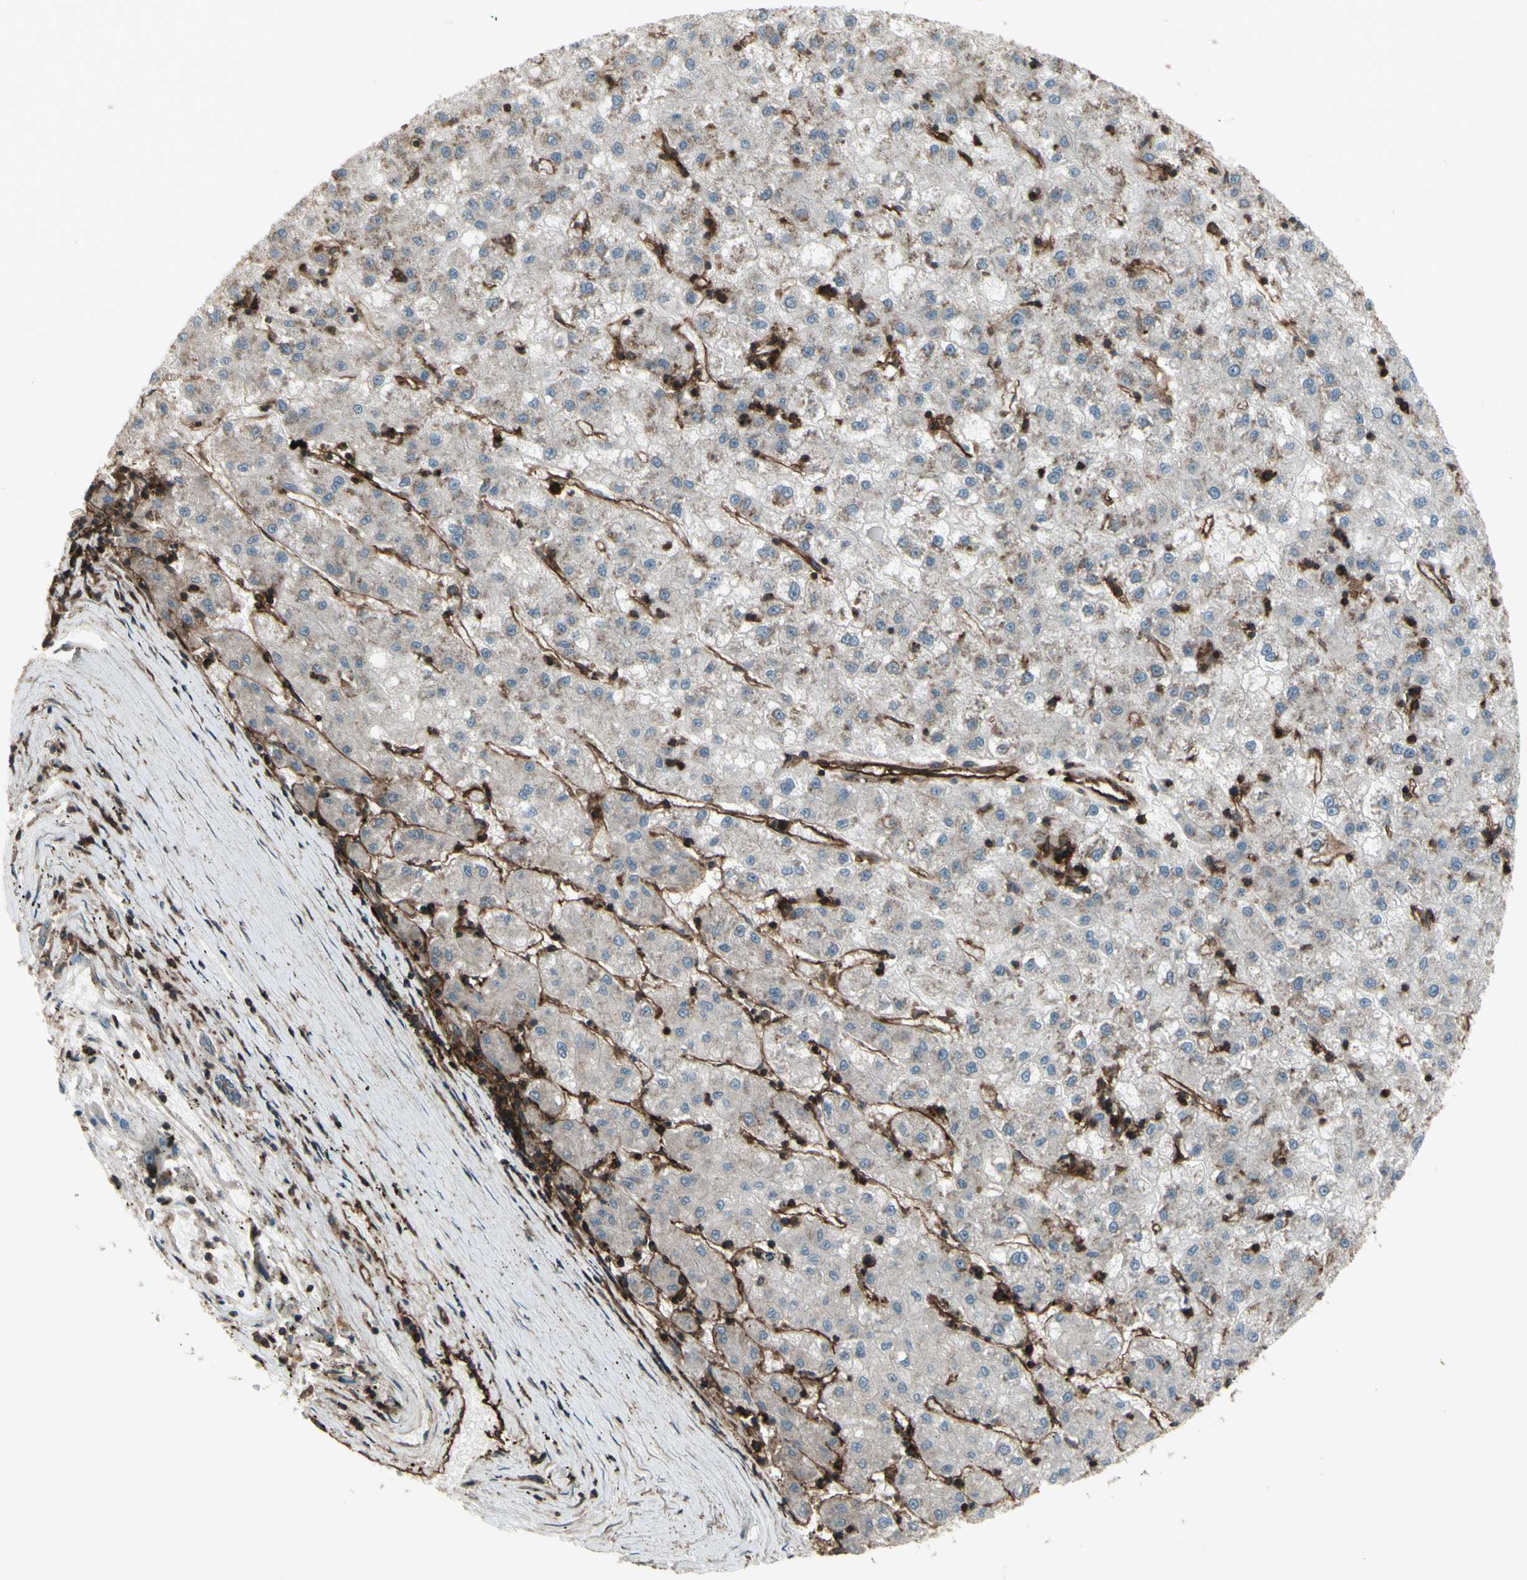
{"staining": {"intensity": "weak", "quantity": ">75%", "location": "cytoplasmic/membranous"}, "tissue": "liver cancer", "cell_type": "Tumor cells", "image_type": "cancer", "snomed": [{"axis": "morphology", "description": "Carcinoma, Hepatocellular, NOS"}, {"axis": "topography", "description": "Liver"}], "caption": "Immunohistochemistry image of neoplastic tissue: liver cancer stained using IHC exhibits low levels of weak protein expression localized specifically in the cytoplasmic/membranous of tumor cells, appearing as a cytoplasmic/membranous brown color.", "gene": "FXYD5", "patient": {"sex": "male", "age": 72}}